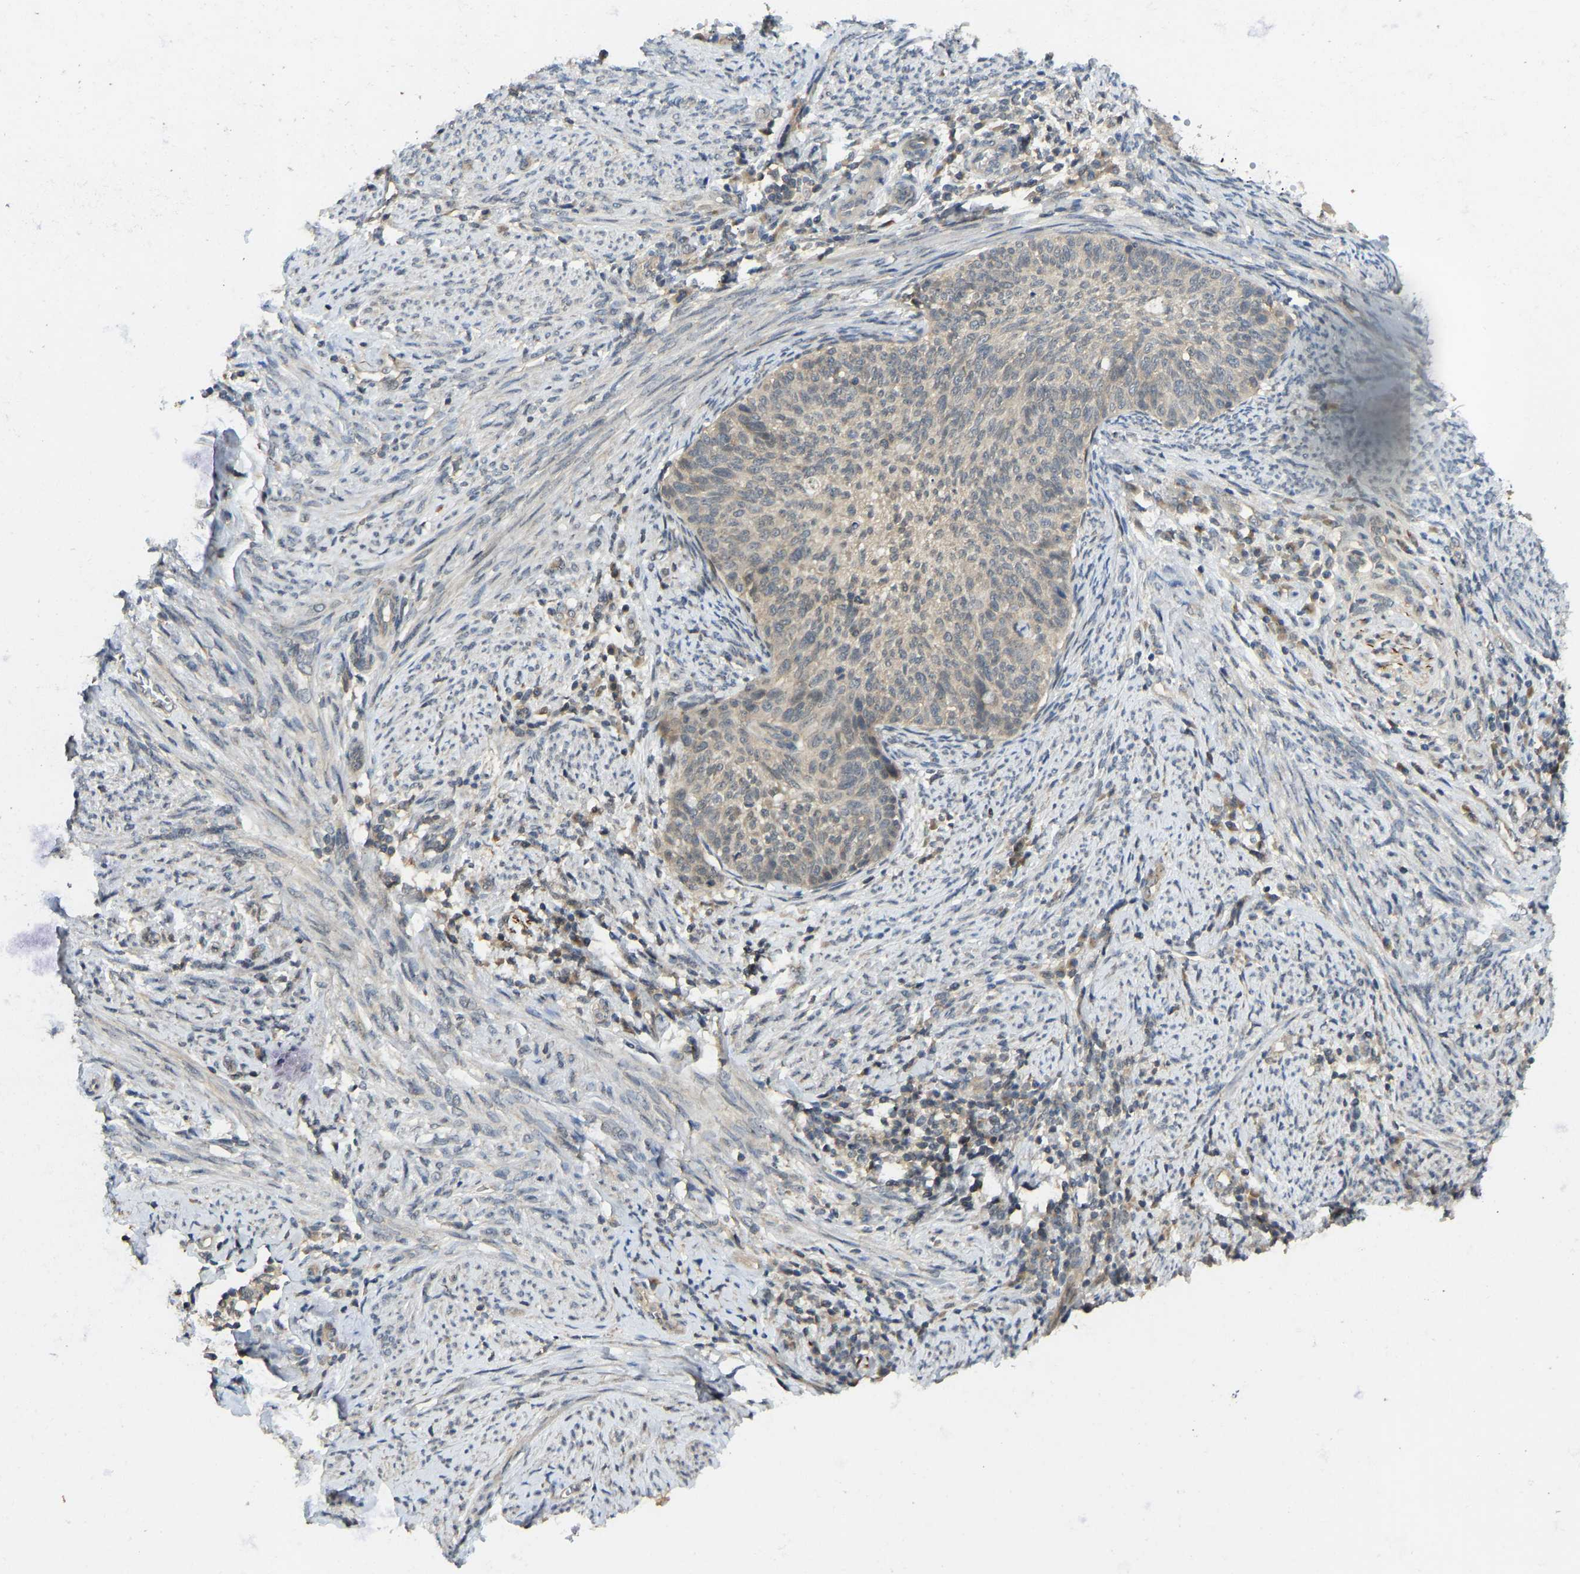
{"staining": {"intensity": "moderate", "quantity": "<25%", "location": "cytoplasmic/membranous"}, "tissue": "cervical cancer", "cell_type": "Tumor cells", "image_type": "cancer", "snomed": [{"axis": "morphology", "description": "Squamous cell carcinoma, NOS"}, {"axis": "topography", "description": "Cervix"}], "caption": "The image exhibits immunohistochemical staining of cervical cancer (squamous cell carcinoma). There is moderate cytoplasmic/membranous staining is identified in about <25% of tumor cells.", "gene": "NDRG3", "patient": {"sex": "female", "age": 70}}